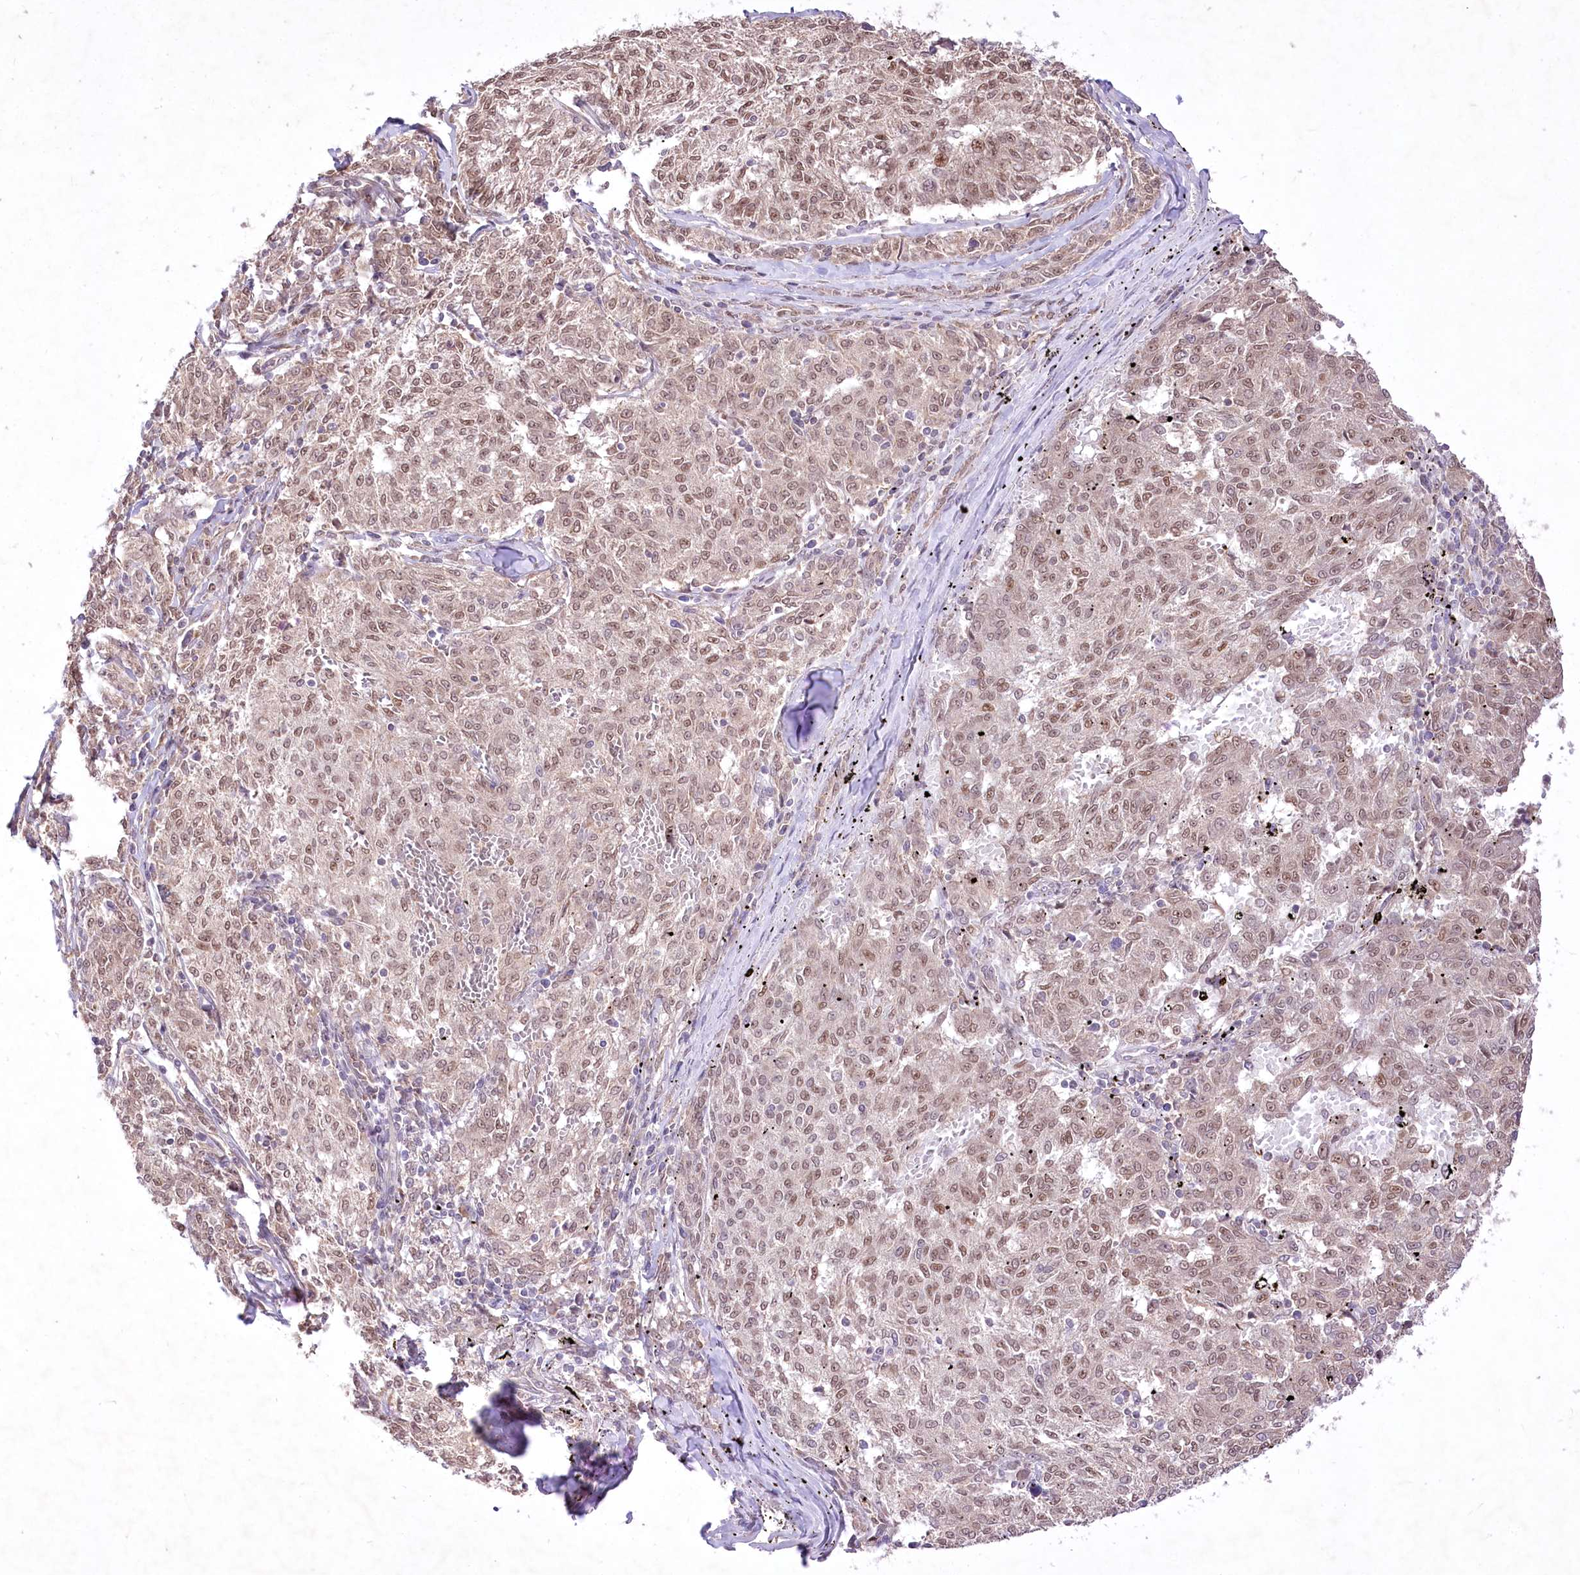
{"staining": {"intensity": "moderate", "quantity": ">75%", "location": "nuclear"}, "tissue": "melanoma", "cell_type": "Tumor cells", "image_type": "cancer", "snomed": [{"axis": "morphology", "description": "Malignant melanoma, NOS"}, {"axis": "topography", "description": "Skin"}], "caption": "Moderate nuclear positivity is identified in approximately >75% of tumor cells in melanoma.", "gene": "HELT", "patient": {"sex": "female", "age": 72}}